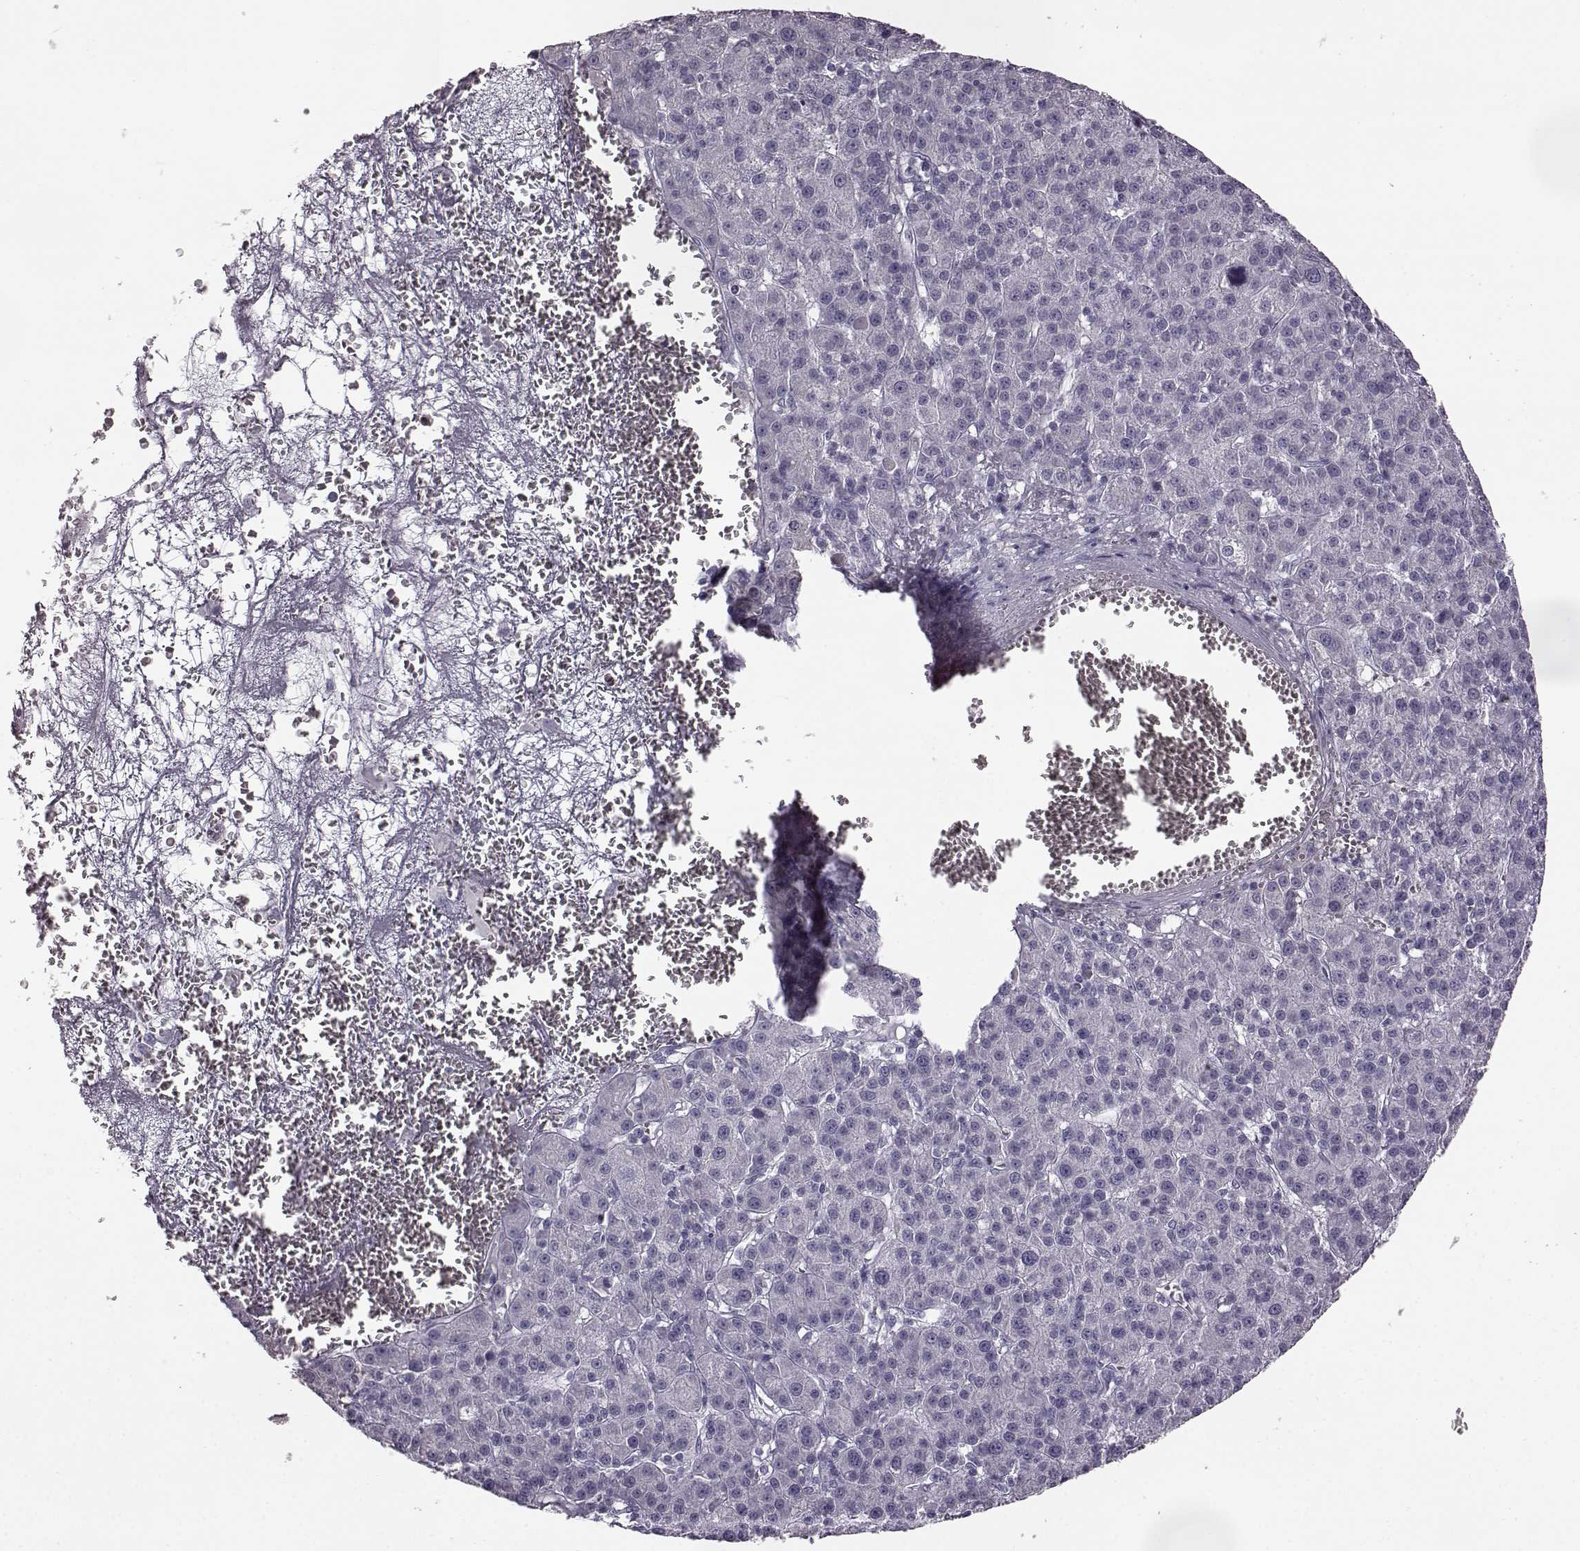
{"staining": {"intensity": "negative", "quantity": "none", "location": "none"}, "tissue": "liver cancer", "cell_type": "Tumor cells", "image_type": "cancer", "snomed": [{"axis": "morphology", "description": "Carcinoma, Hepatocellular, NOS"}, {"axis": "topography", "description": "Liver"}], "caption": "Micrograph shows no protein staining in tumor cells of liver hepatocellular carcinoma tissue.", "gene": "ODAD4", "patient": {"sex": "female", "age": 60}}